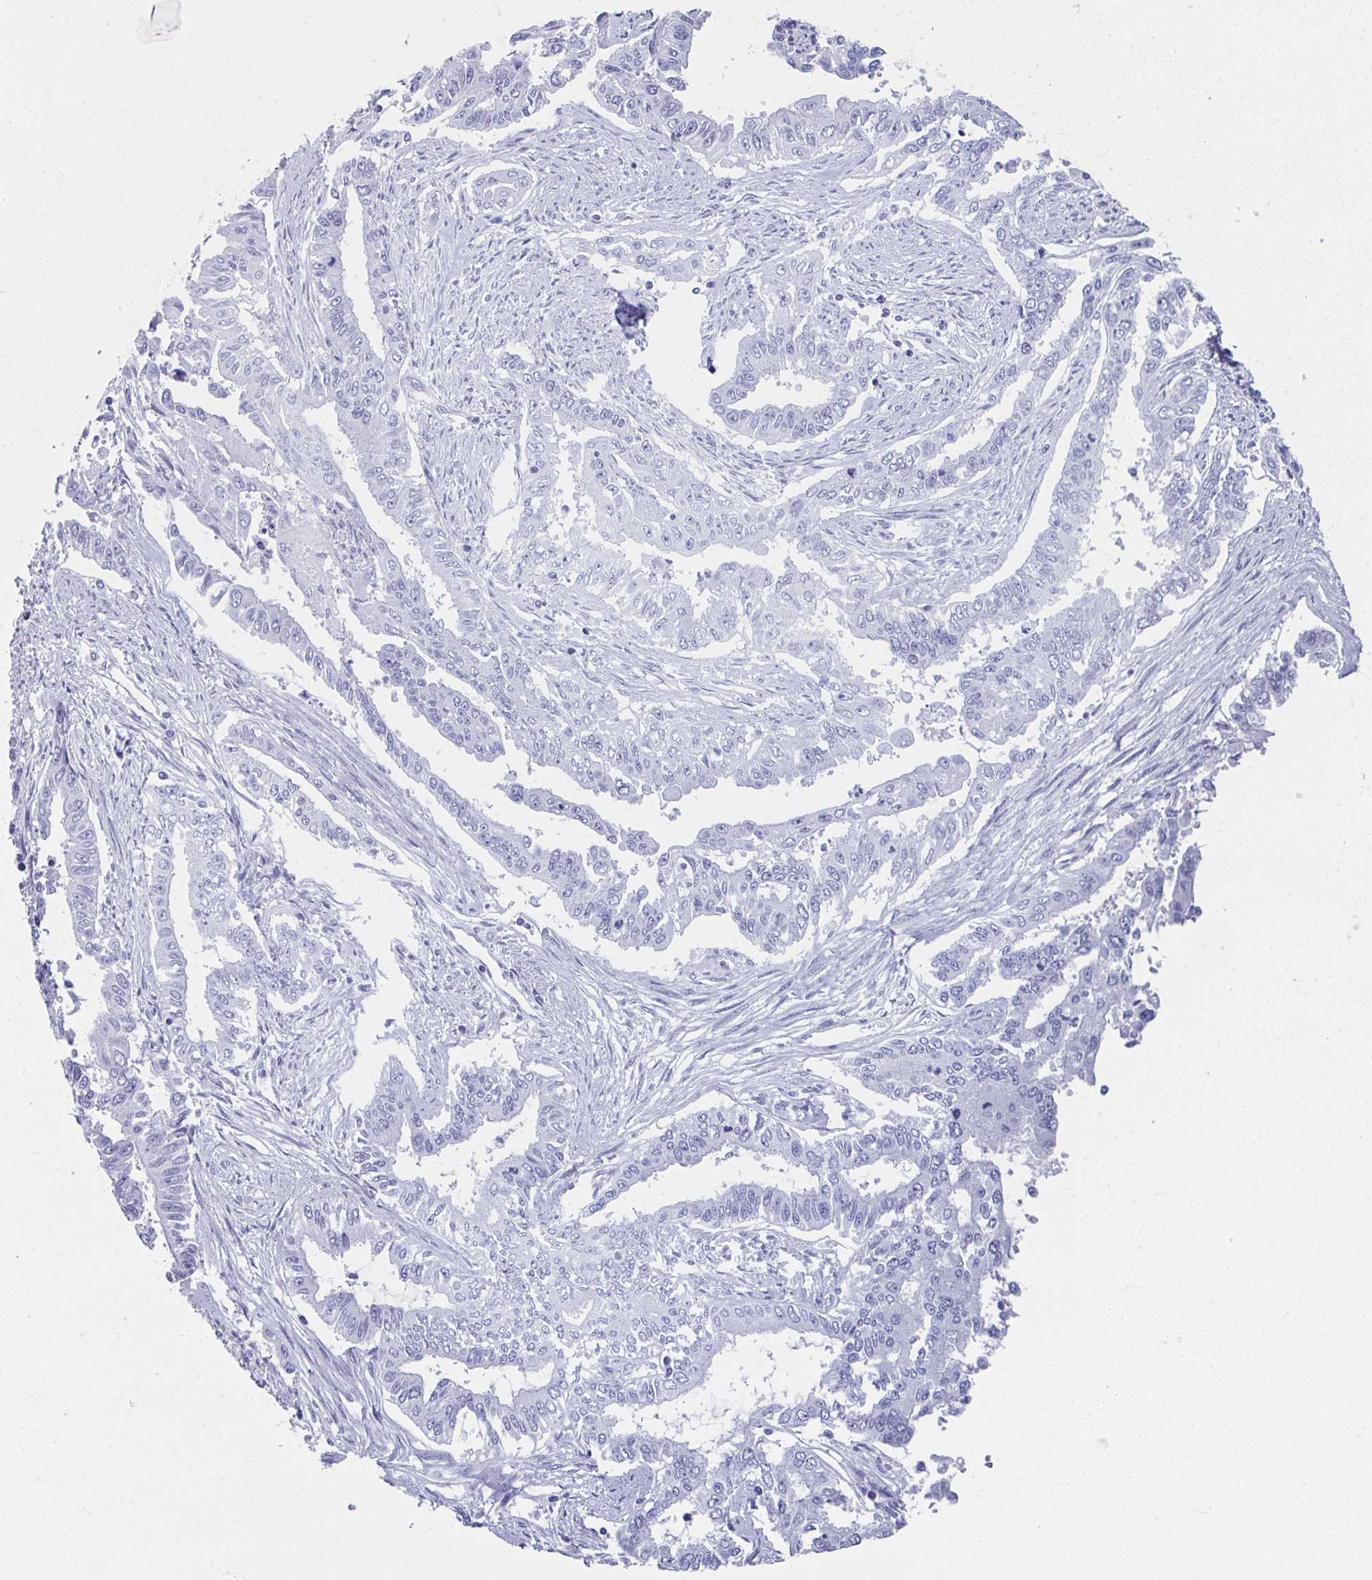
{"staining": {"intensity": "negative", "quantity": "none", "location": "none"}, "tissue": "endometrial cancer", "cell_type": "Tumor cells", "image_type": "cancer", "snomed": [{"axis": "morphology", "description": "Adenocarcinoma, NOS"}, {"axis": "topography", "description": "Uterus"}], "caption": "This is an immunohistochemistry image of human endometrial cancer. There is no expression in tumor cells.", "gene": "GHRL", "patient": {"sex": "female", "age": 59}}